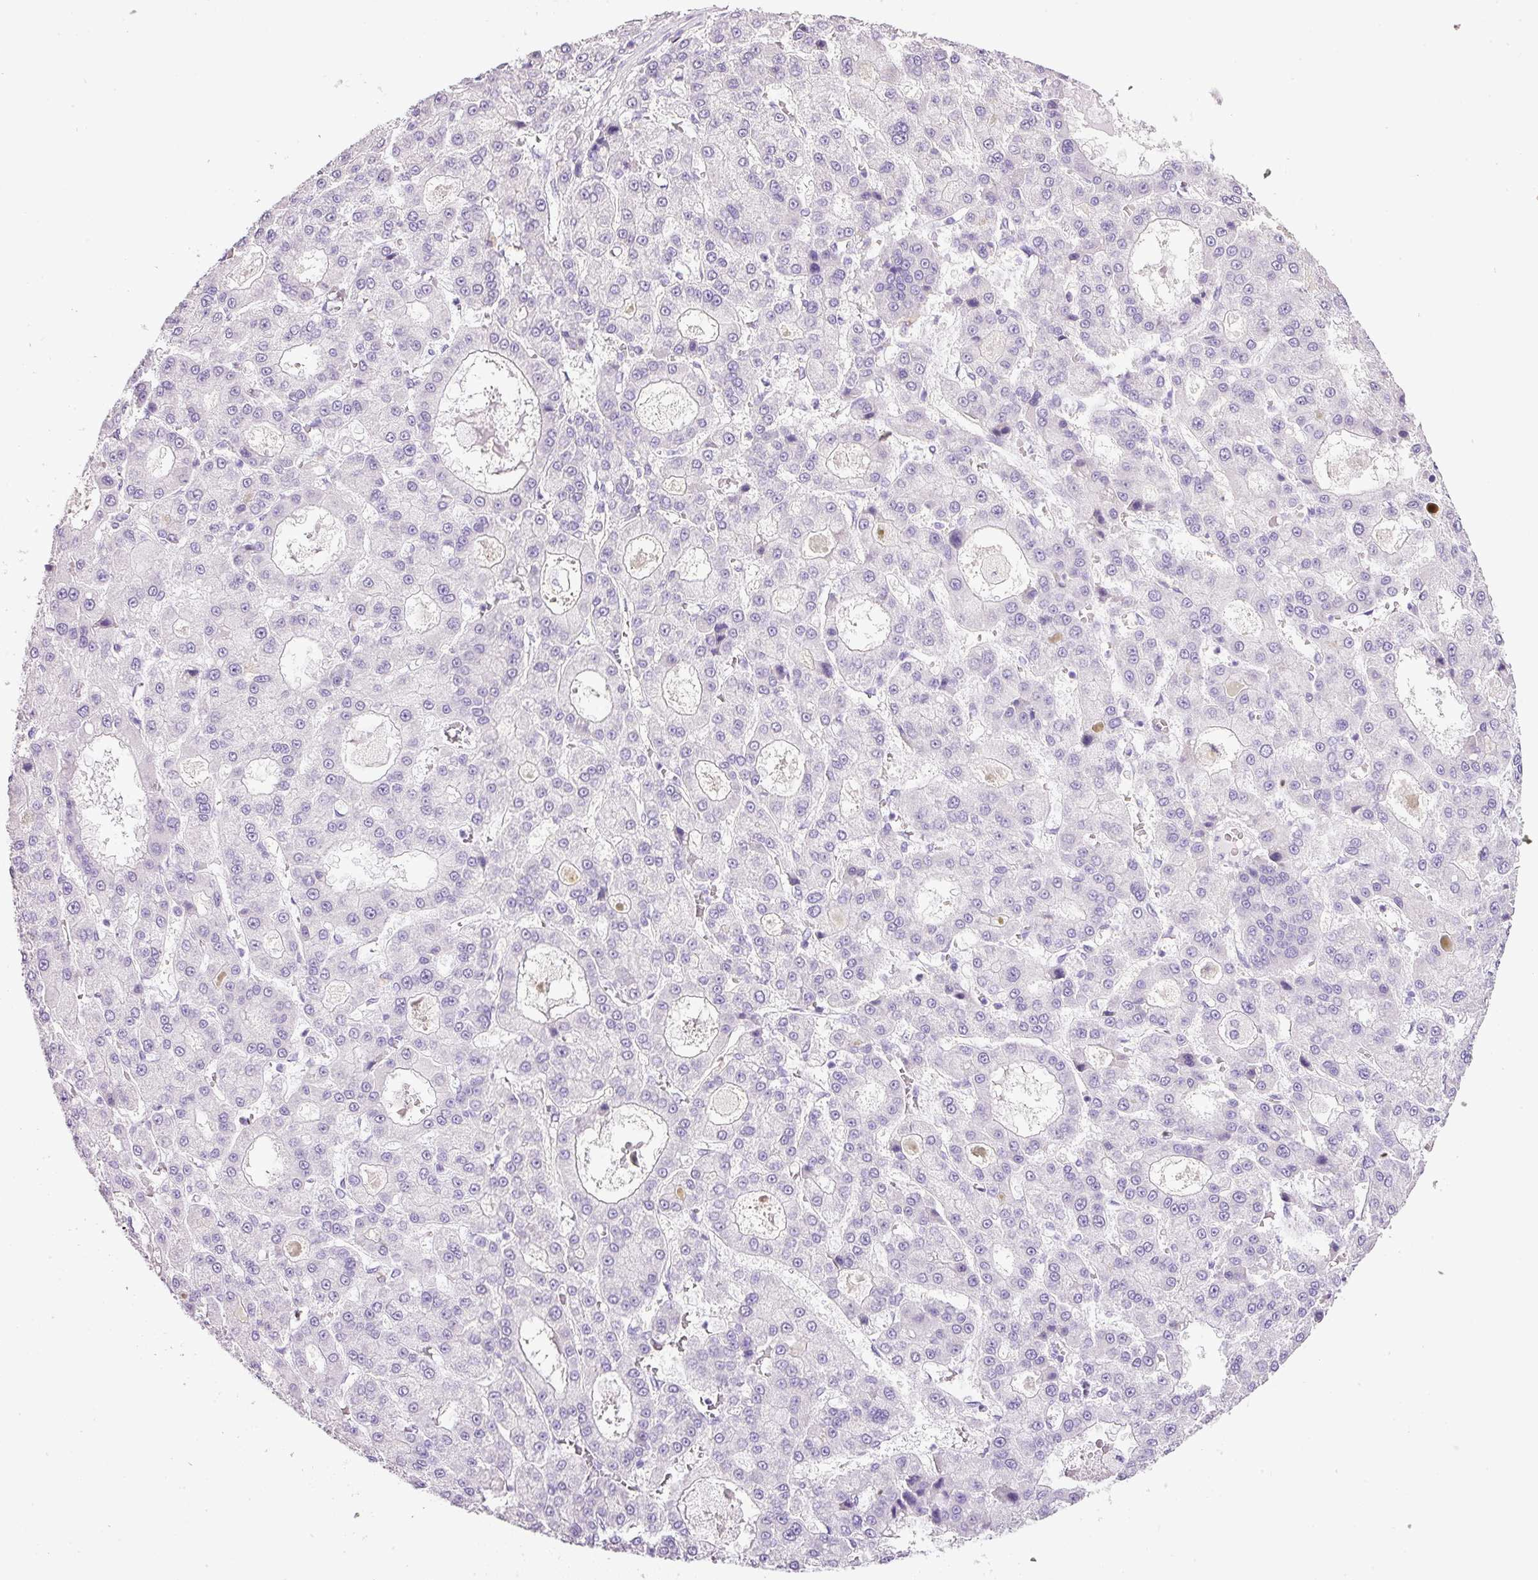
{"staining": {"intensity": "negative", "quantity": "none", "location": "none"}, "tissue": "liver cancer", "cell_type": "Tumor cells", "image_type": "cancer", "snomed": [{"axis": "morphology", "description": "Carcinoma, Hepatocellular, NOS"}, {"axis": "topography", "description": "Liver"}], "caption": "This is an immunohistochemistry (IHC) micrograph of human liver cancer. There is no expression in tumor cells.", "gene": "BSND", "patient": {"sex": "male", "age": 70}}